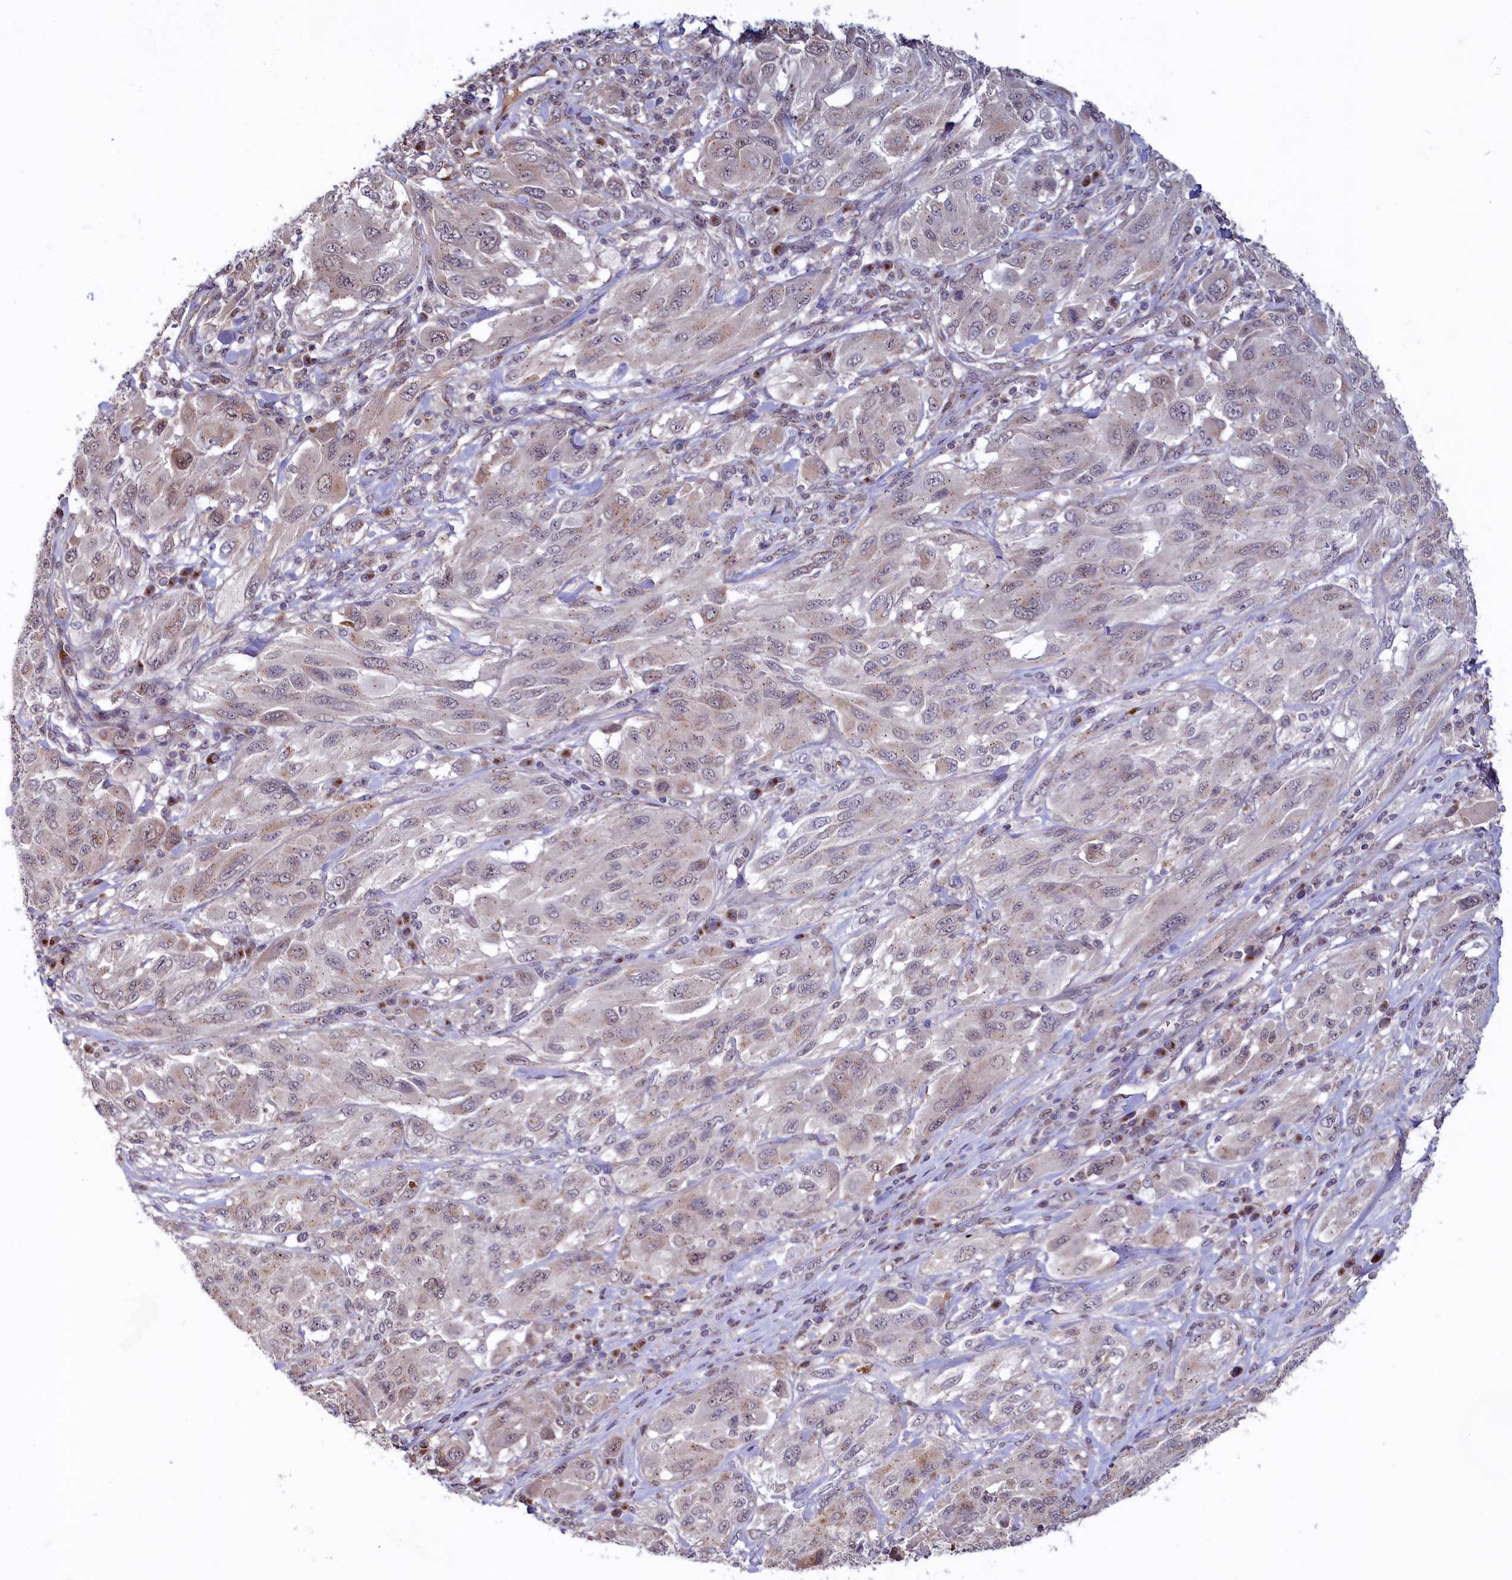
{"staining": {"intensity": "weak", "quantity": "<25%", "location": "cytoplasmic/membranous"}, "tissue": "melanoma", "cell_type": "Tumor cells", "image_type": "cancer", "snomed": [{"axis": "morphology", "description": "Malignant melanoma, NOS"}, {"axis": "topography", "description": "Skin"}], "caption": "A high-resolution photomicrograph shows IHC staining of malignant melanoma, which shows no significant positivity in tumor cells. Nuclei are stained in blue.", "gene": "SEC24C", "patient": {"sex": "female", "age": 91}}